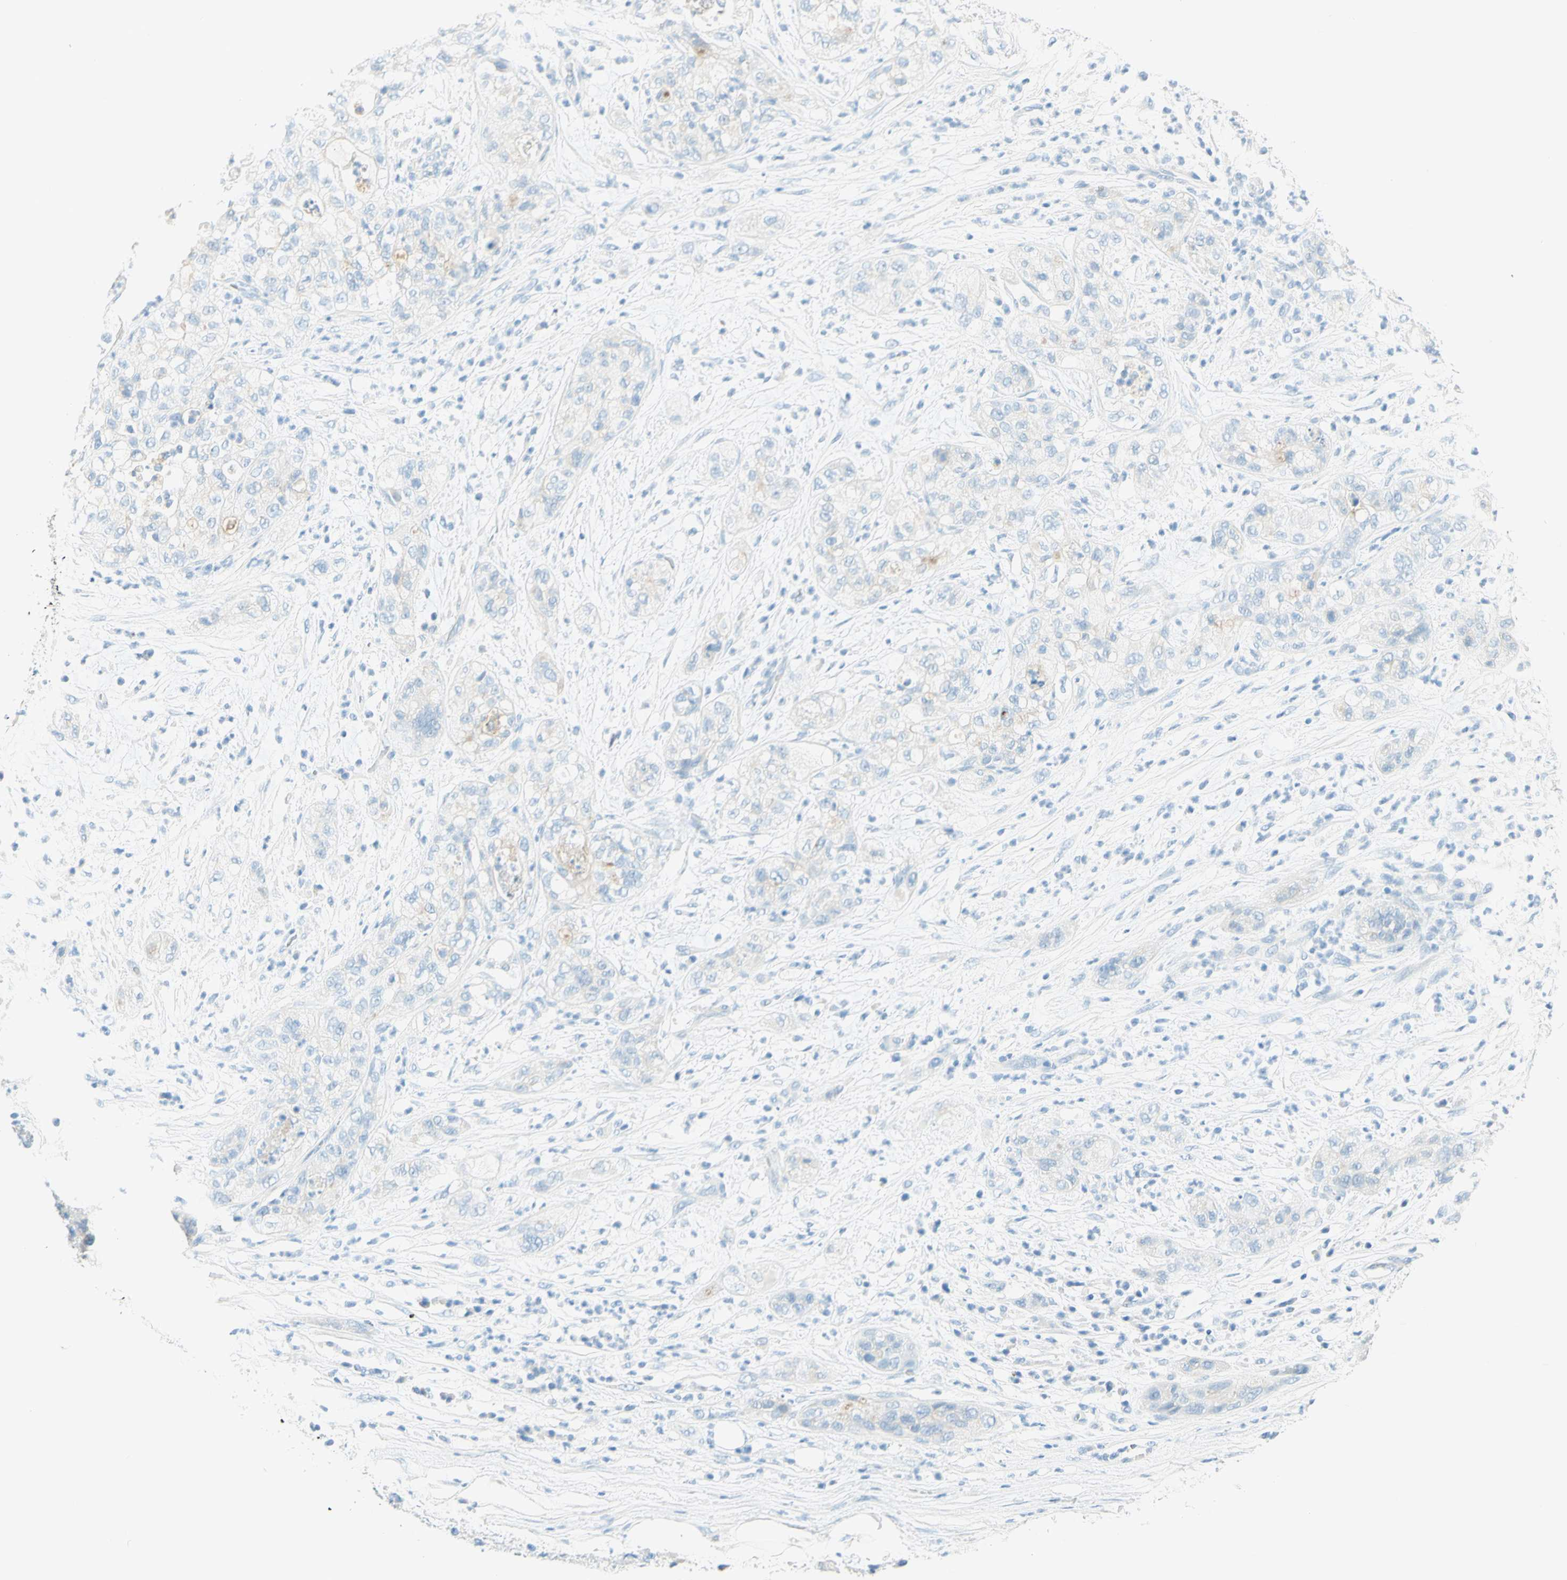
{"staining": {"intensity": "negative", "quantity": "none", "location": "none"}, "tissue": "pancreatic cancer", "cell_type": "Tumor cells", "image_type": "cancer", "snomed": [{"axis": "morphology", "description": "Adenocarcinoma, NOS"}, {"axis": "topography", "description": "Pancreas"}], "caption": "Tumor cells show no significant expression in pancreatic cancer.", "gene": "TMEM132D", "patient": {"sex": "female", "age": 78}}